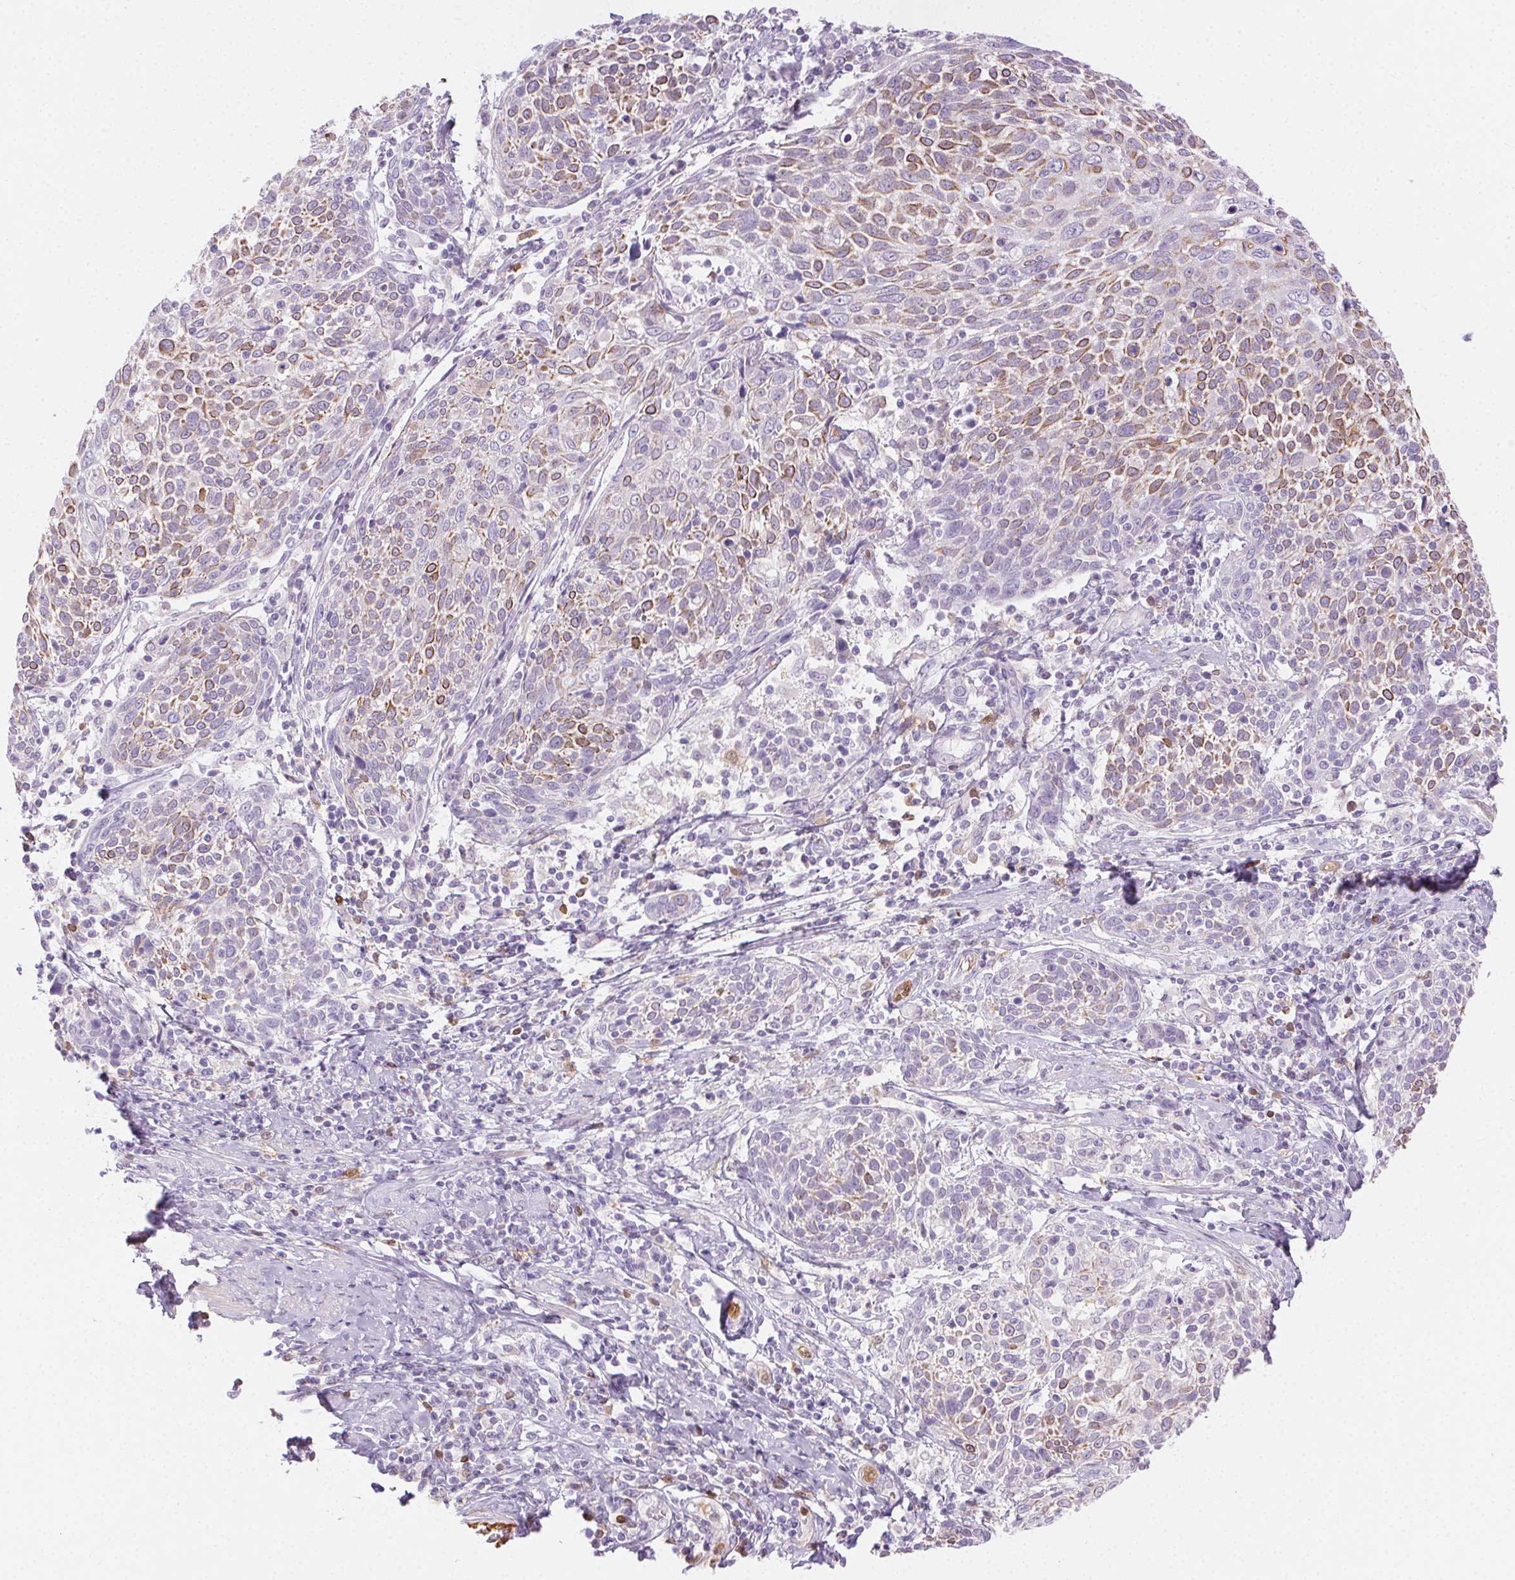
{"staining": {"intensity": "strong", "quantity": "25%-75%", "location": "cytoplasmic/membranous"}, "tissue": "cervical cancer", "cell_type": "Tumor cells", "image_type": "cancer", "snomed": [{"axis": "morphology", "description": "Squamous cell carcinoma, NOS"}, {"axis": "topography", "description": "Cervix"}], "caption": "IHC (DAB (3,3'-diaminobenzidine)) staining of human squamous cell carcinoma (cervical) exhibits strong cytoplasmic/membranous protein staining in approximately 25%-75% of tumor cells. The protein of interest is shown in brown color, while the nuclei are stained blue.", "gene": "TMEM45A", "patient": {"sex": "female", "age": 61}}